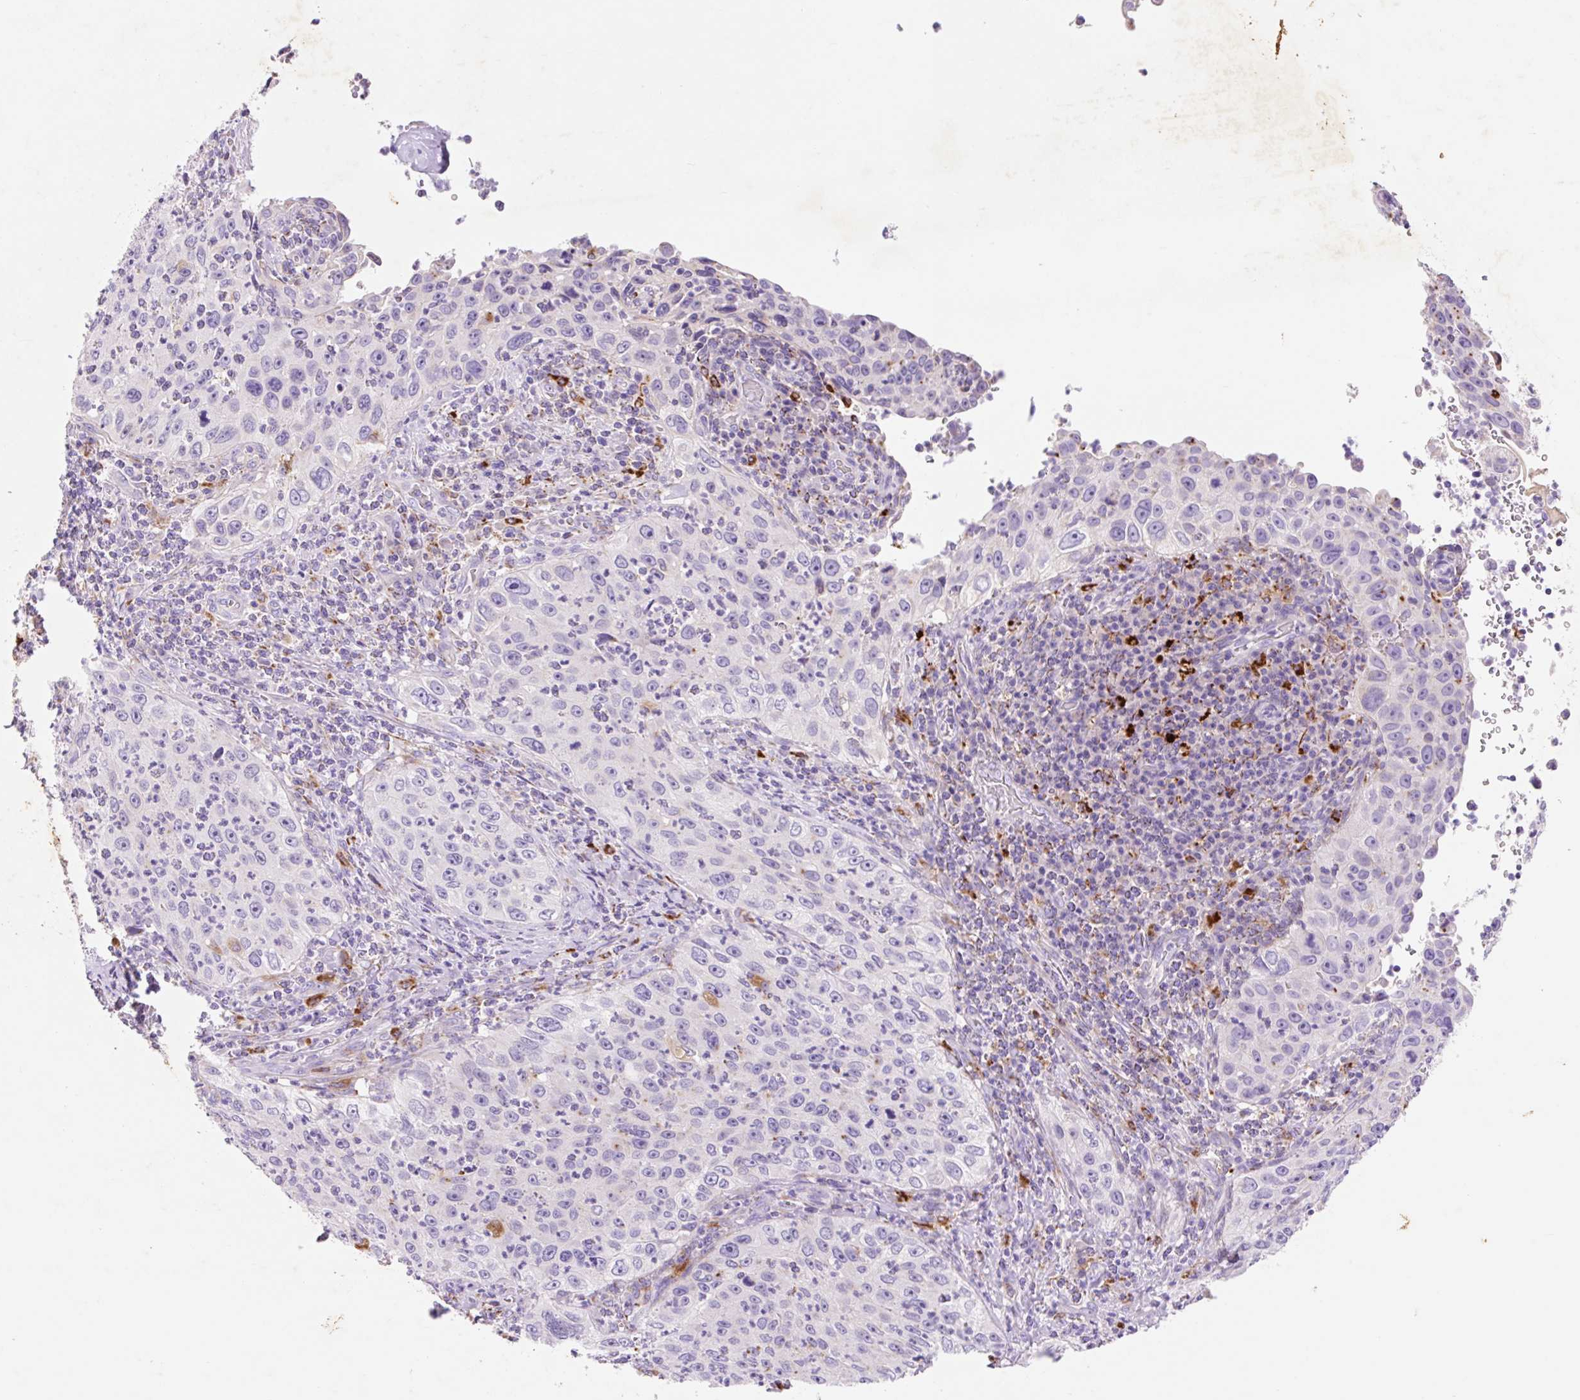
{"staining": {"intensity": "negative", "quantity": "none", "location": "none"}, "tissue": "cervical cancer", "cell_type": "Tumor cells", "image_type": "cancer", "snomed": [{"axis": "morphology", "description": "Squamous cell carcinoma, NOS"}, {"axis": "topography", "description": "Cervix"}], "caption": "Immunohistochemistry of human cervical cancer demonstrates no expression in tumor cells.", "gene": "HEXA", "patient": {"sex": "female", "age": 30}}